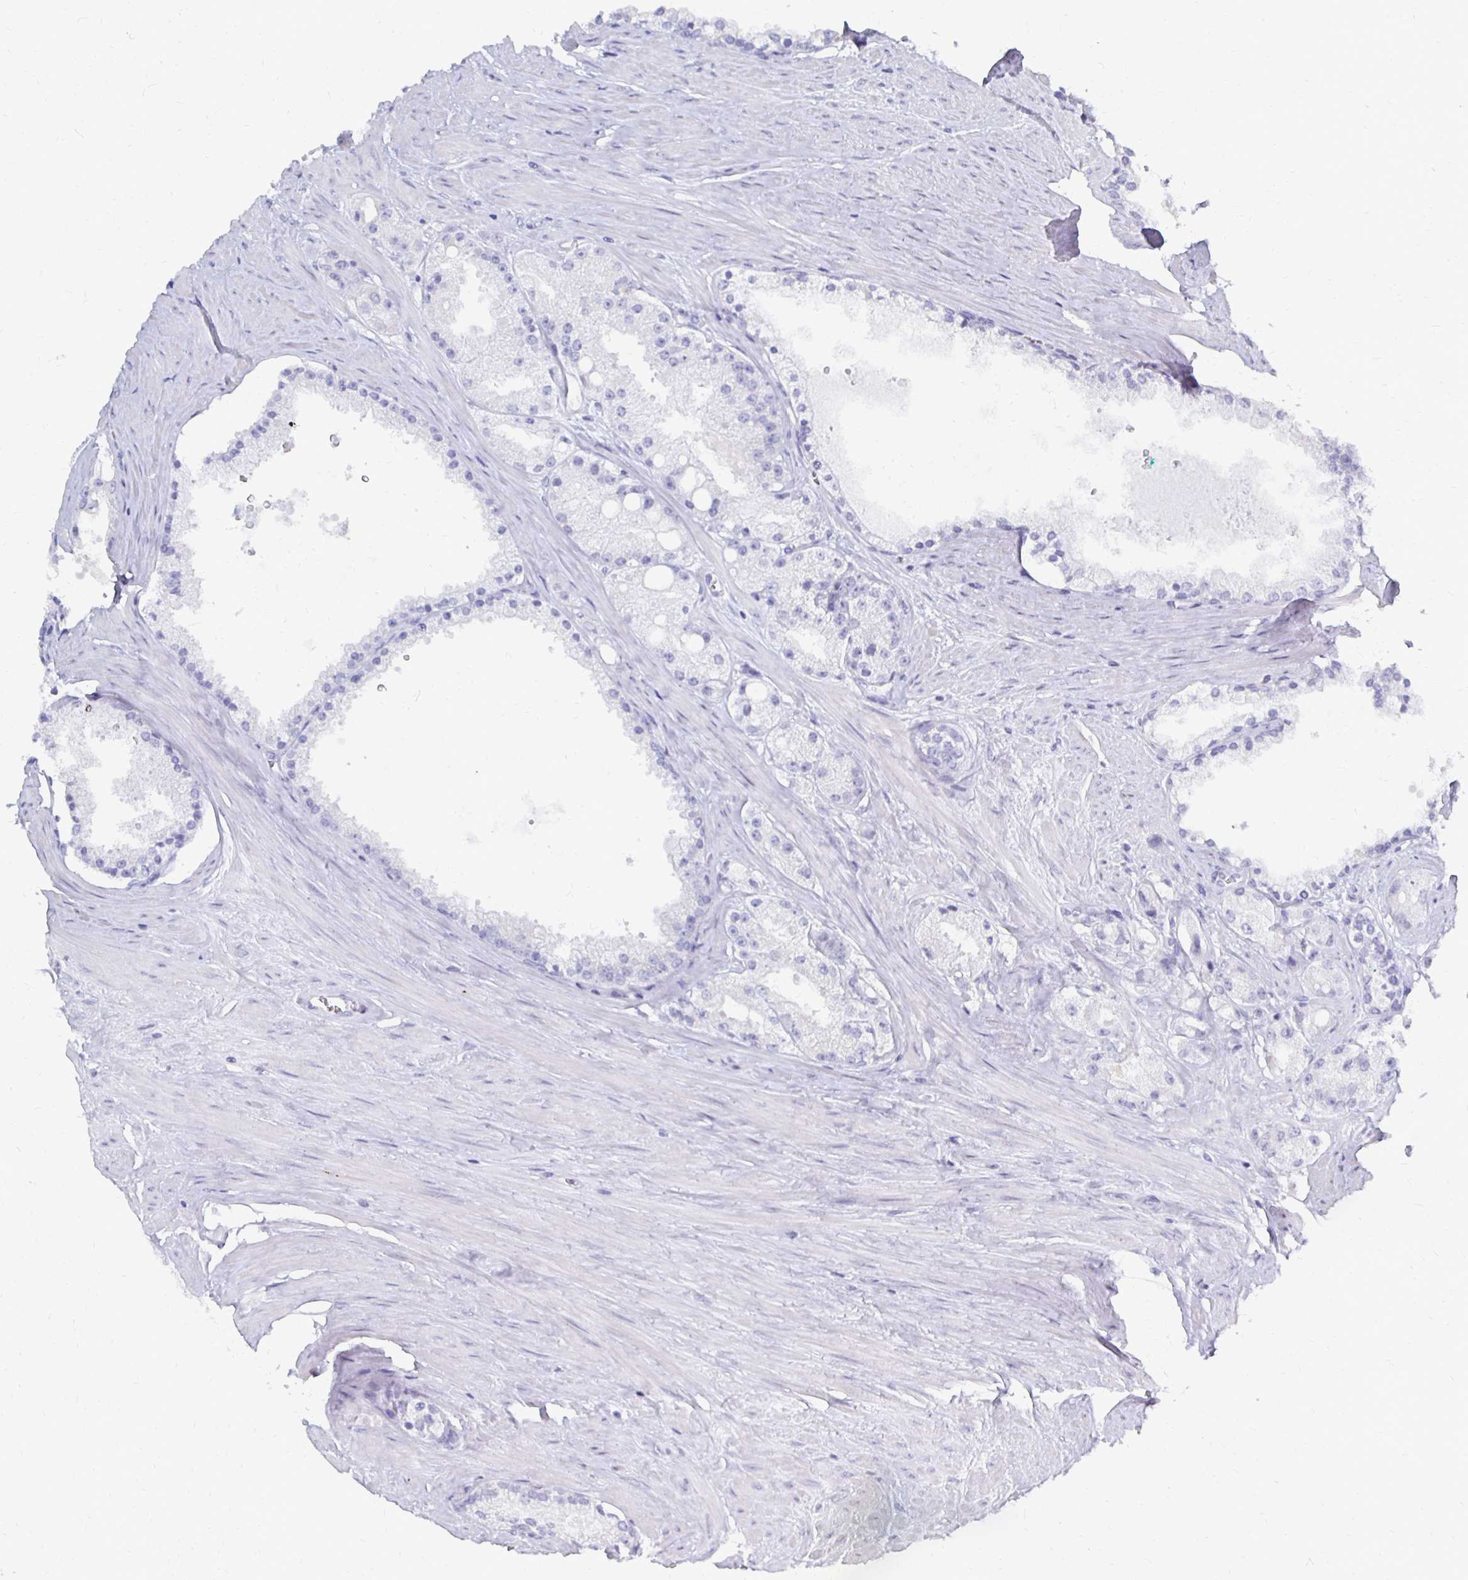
{"staining": {"intensity": "negative", "quantity": "none", "location": "none"}, "tissue": "prostate cancer", "cell_type": "Tumor cells", "image_type": "cancer", "snomed": [{"axis": "morphology", "description": "Adenocarcinoma, High grade"}, {"axis": "topography", "description": "Prostate"}], "caption": "Immunohistochemical staining of human prostate cancer reveals no significant positivity in tumor cells.", "gene": "SYCP3", "patient": {"sex": "male", "age": 66}}